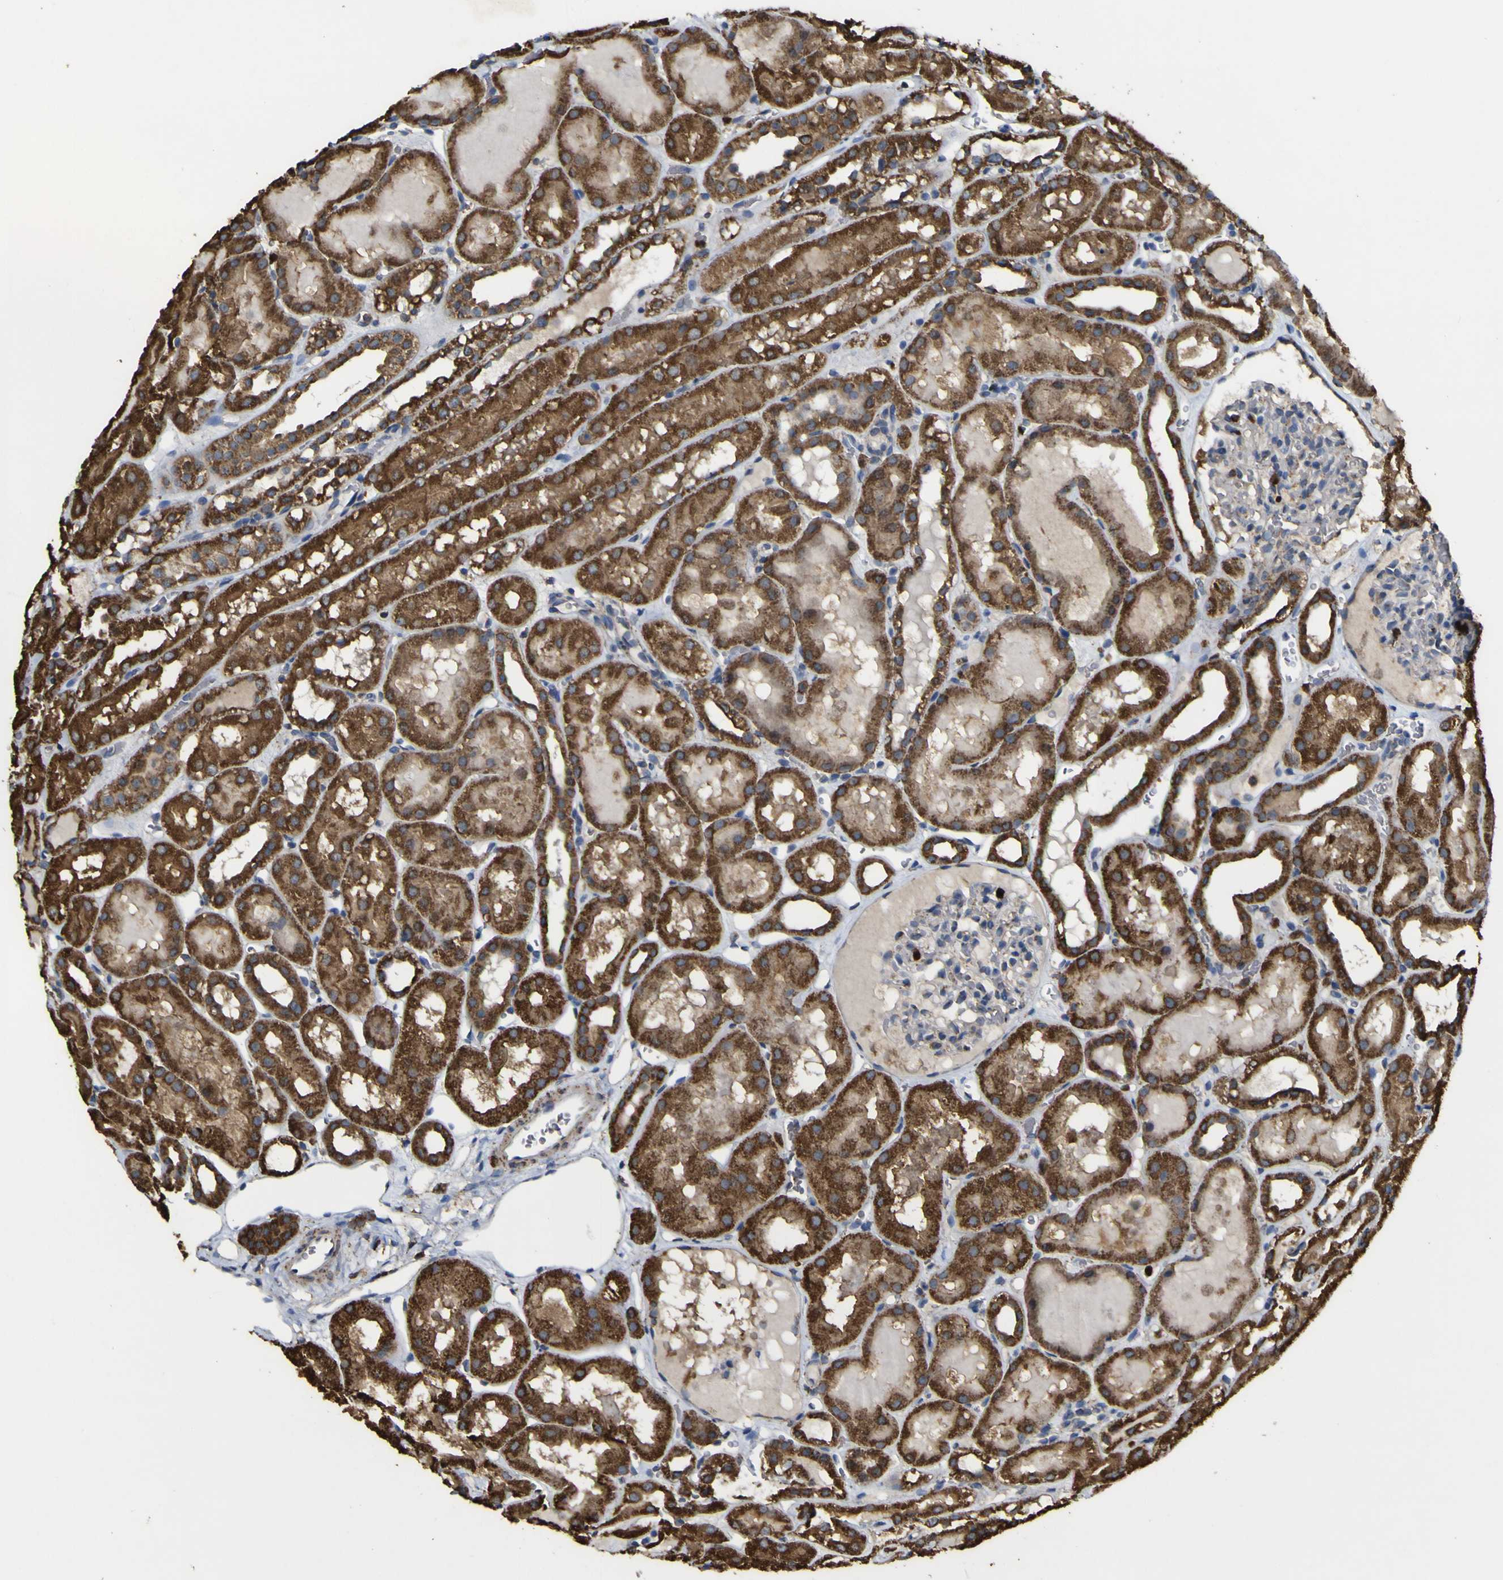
{"staining": {"intensity": "moderate", "quantity": "<25%", "location": "cytoplasmic/membranous"}, "tissue": "kidney", "cell_type": "Cells in glomeruli", "image_type": "normal", "snomed": [{"axis": "morphology", "description": "Normal tissue, NOS"}, {"axis": "topography", "description": "Kidney"}, {"axis": "topography", "description": "Urinary bladder"}], "caption": "A photomicrograph showing moderate cytoplasmic/membranous positivity in approximately <25% of cells in glomeruli in normal kidney, as visualized by brown immunohistochemical staining.", "gene": "ACSL3", "patient": {"sex": "male", "age": 16}}